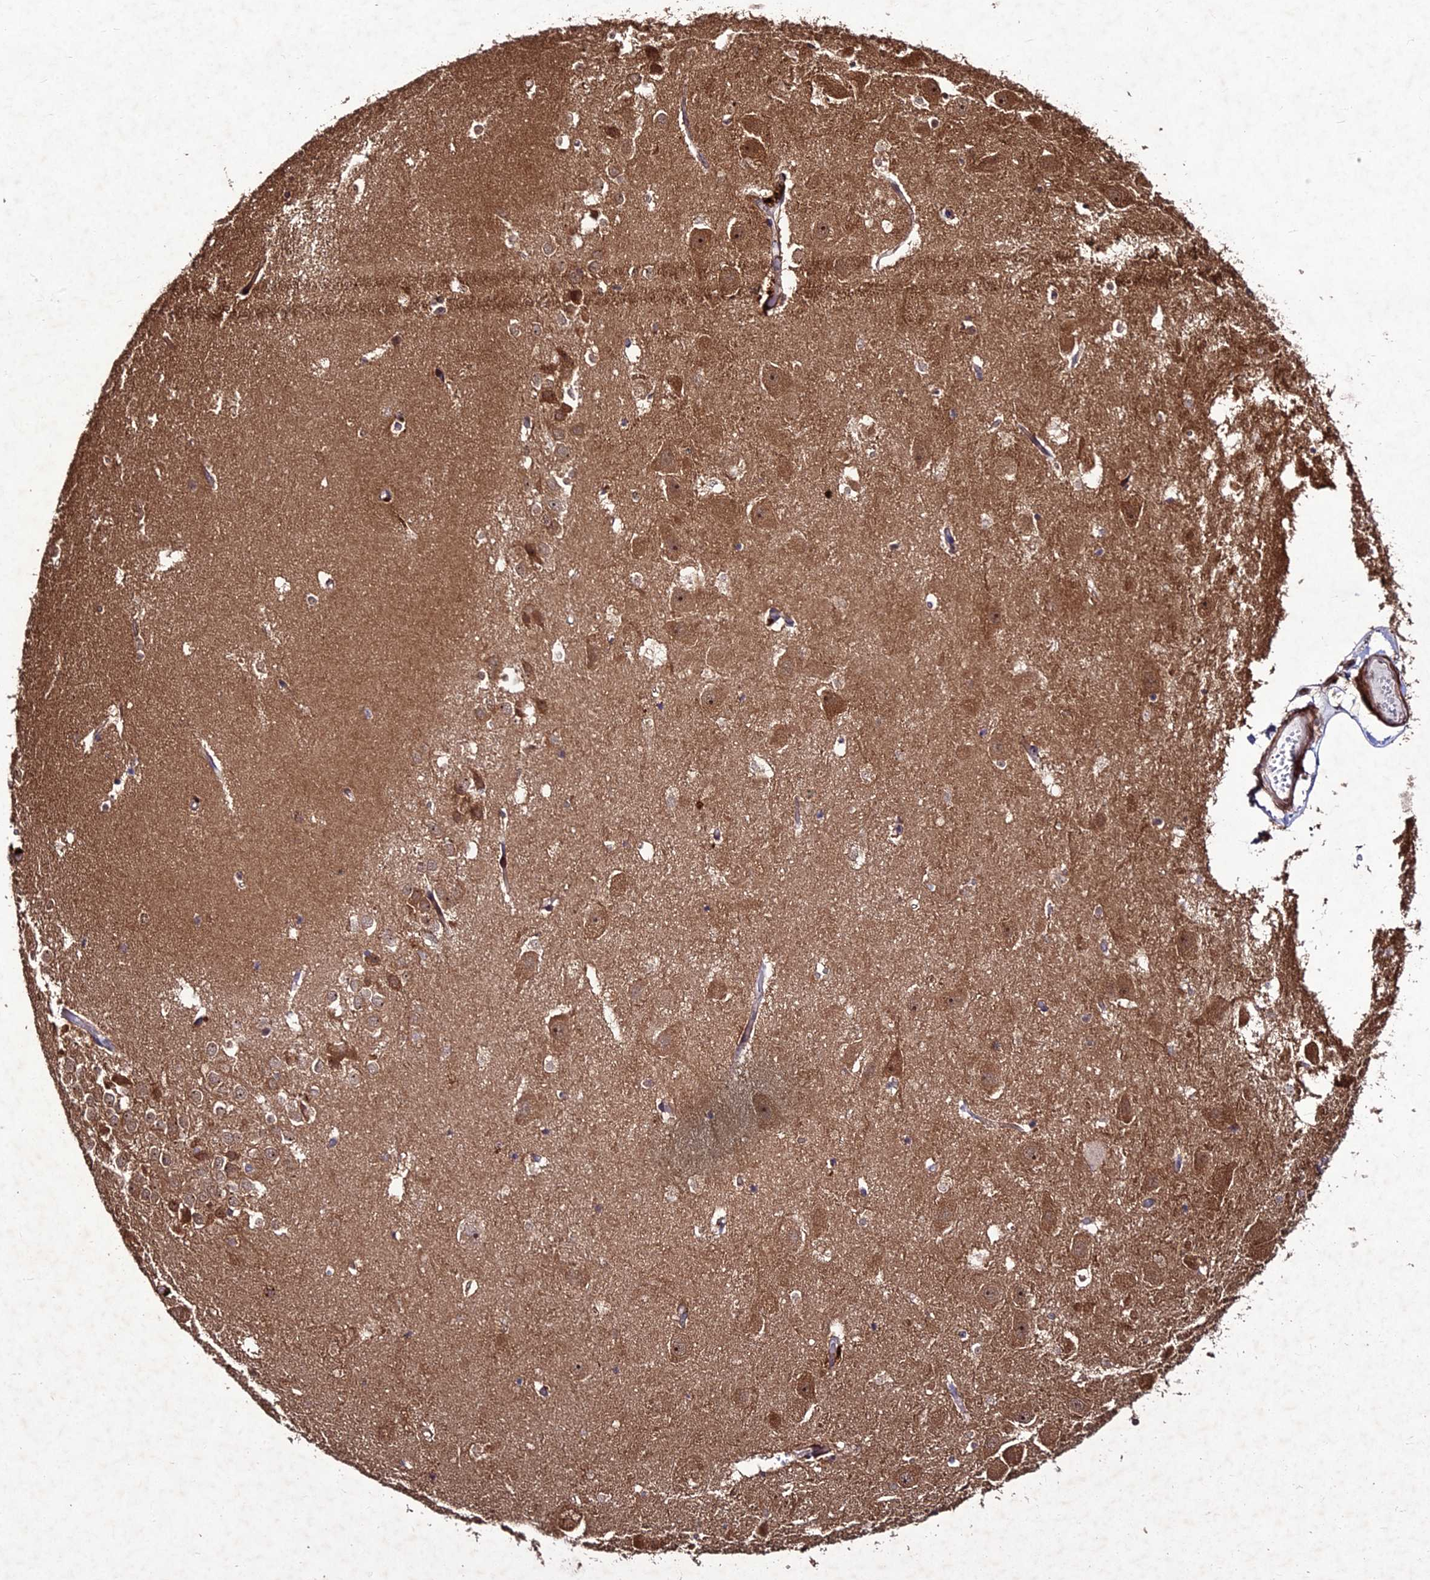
{"staining": {"intensity": "moderate", "quantity": "<25%", "location": "cytoplasmic/membranous"}, "tissue": "hippocampus", "cell_type": "Glial cells", "image_type": "normal", "snomed": [{"axis": "morphology", "description": "Normal tissue, NOS"}, {"axis": "topography", "description": "Hippocampus"}], "caption": "Immunohistochemistry micrograph of unremarkable hippocampus: human hippocampus stained using immunohistochemistry (IHC) displays low levels of moderate protein expression localized specifically in the cytoplasmic/membranous of glial cells, appearing as a cytoplasmic/membranous brown color.", "gene": "ZNF766", "patient": {"sex": "female", "age": 52}}